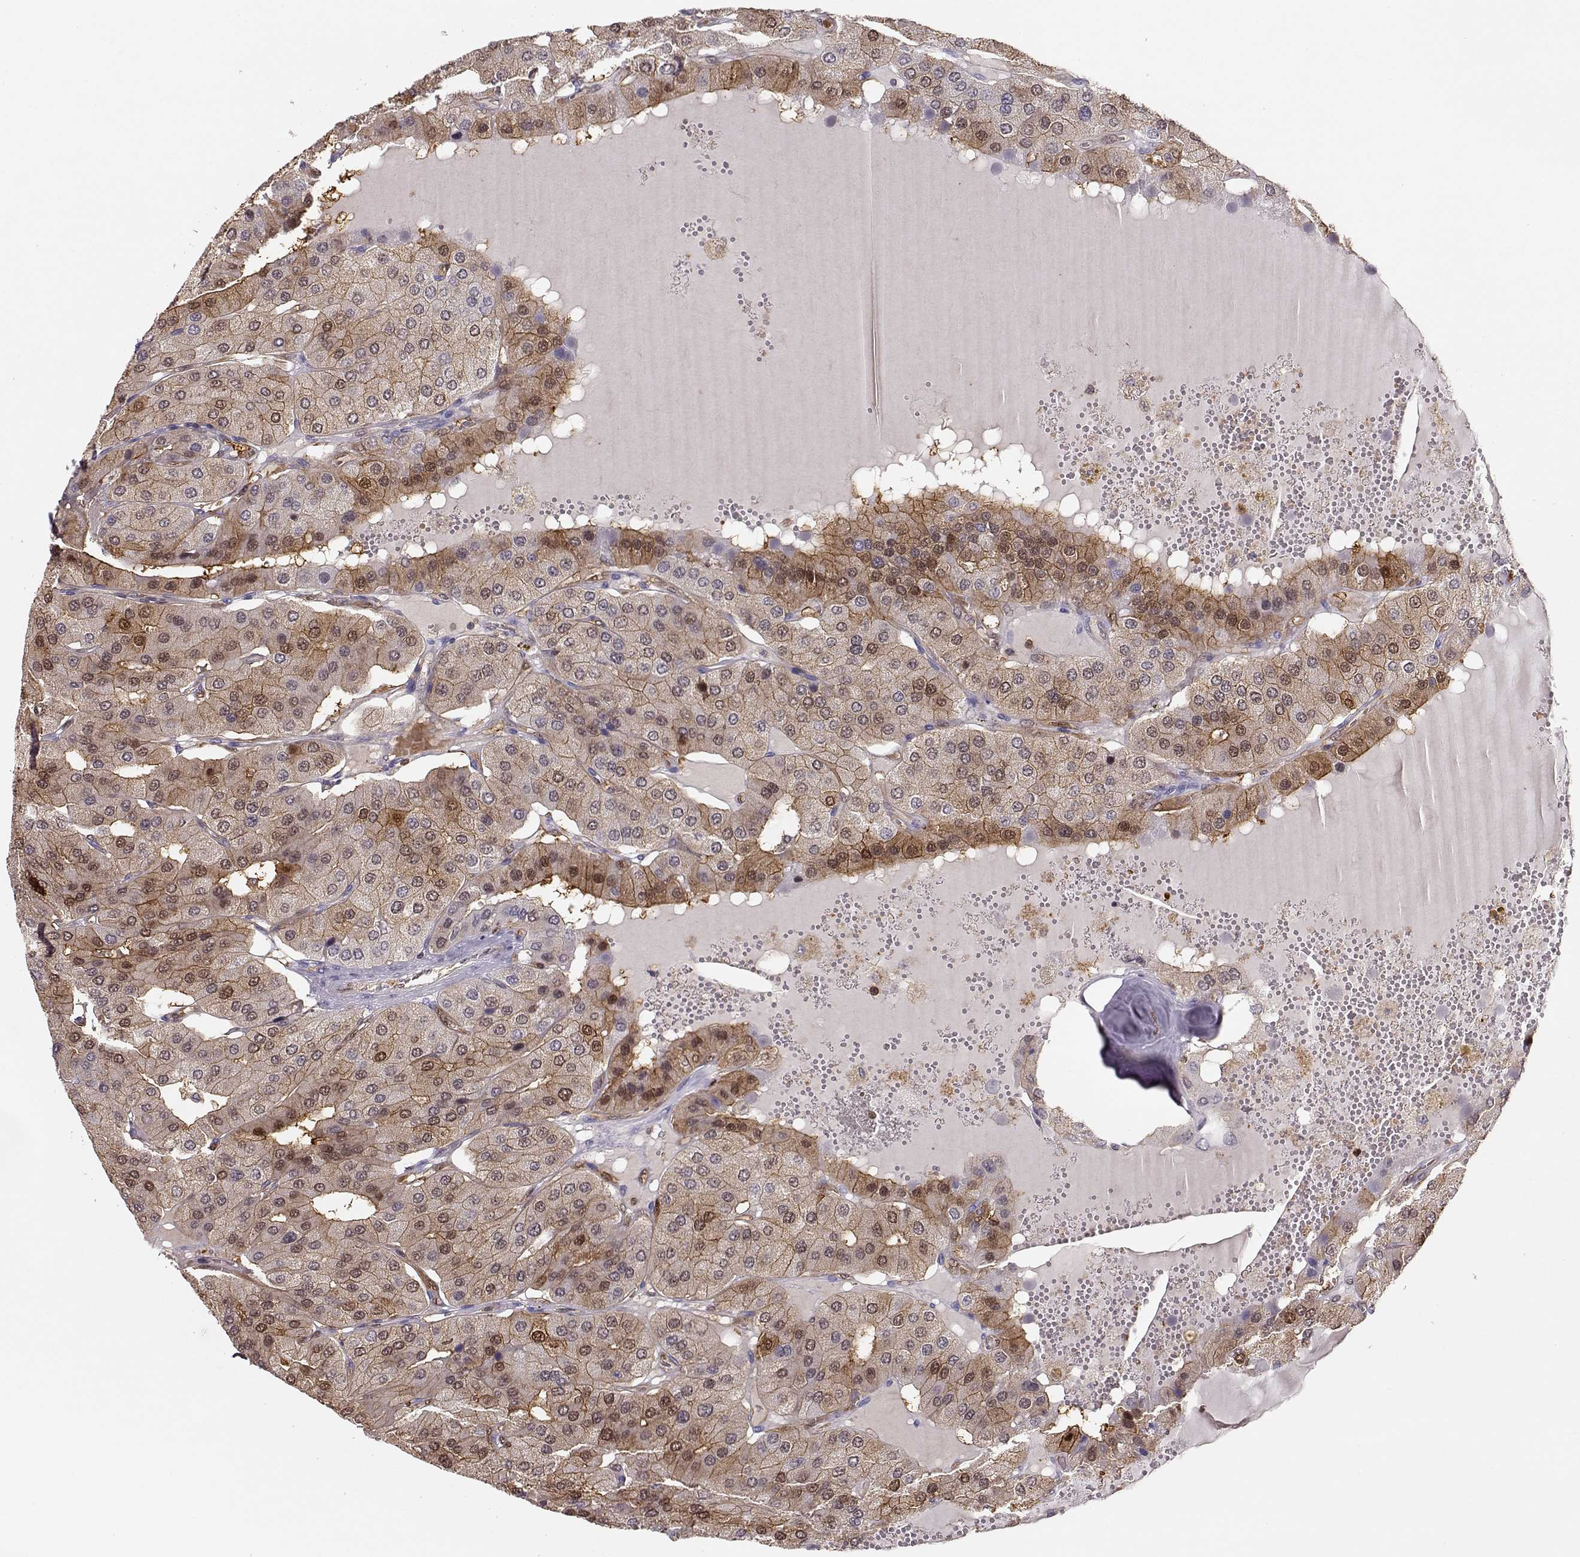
{"staining": {"intensity": "moderate", "quantity": ">75%", "location": "cytoplasmic/membranous"}, "tissue": "parathyroid gland", "cell_type": "Glandular cells", "image_type": "normal", "snomed": [{"axis": "morphology", "description": "Normal tissue, NOS"}, {"axis": "morphology", "description": "Adenoma, NOS"}, {"axis": "topography", "description": "Parathyroid gland"}], "caption": "IHC (DAB) staining of normal human parathyroid gland demonstrates moderate cytoplasmic/membranous protein expression in approximately >75% of glandular cells.", "gene": "PNP", "patient": {"sex": "female", "age": 86}}